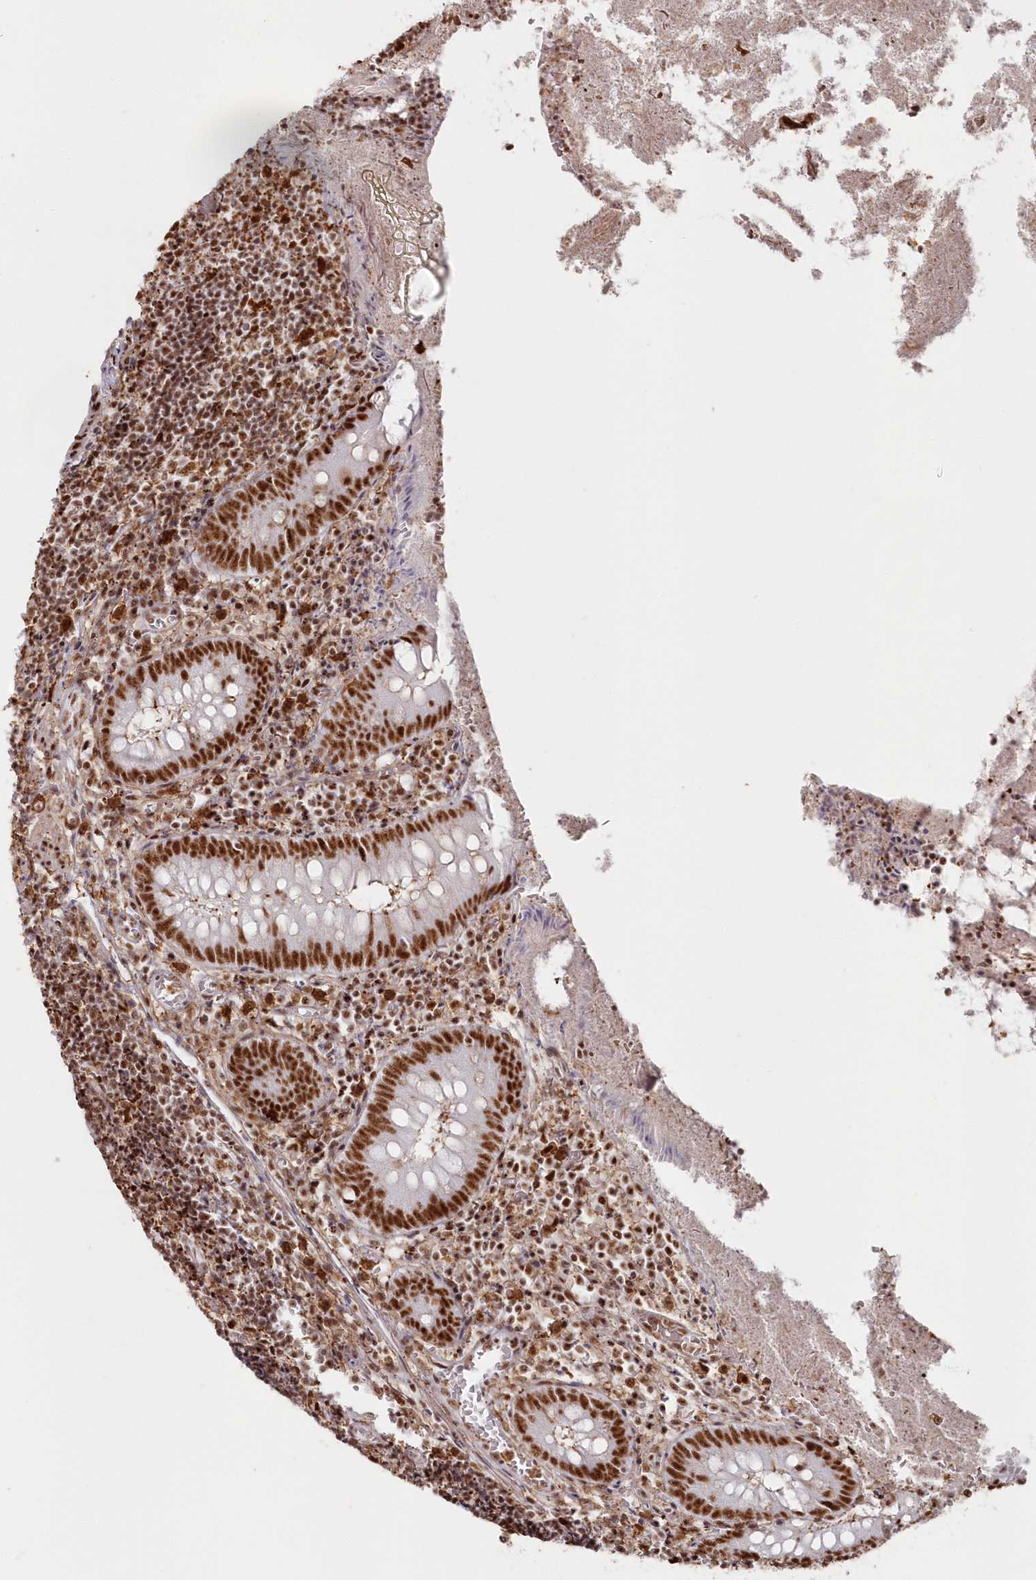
{"staining": {"intensity": "strong", "quantity": ">75%", "location": "nuclear"}, "tissue": "appendix", "cell_type": "Glandular cells", "image_type": "normal", "snomed": [{"axis": "morphology", "description": "Normal tissue, NOS"}, {"axis": "topography", "description": "Appendix"}], "caption": "An image of human appendix stained for a protein reveals strong nuclear brown staining in glandular cells.", "gene": "DDX46", "patient": {"sex": "female", "age": 17}}